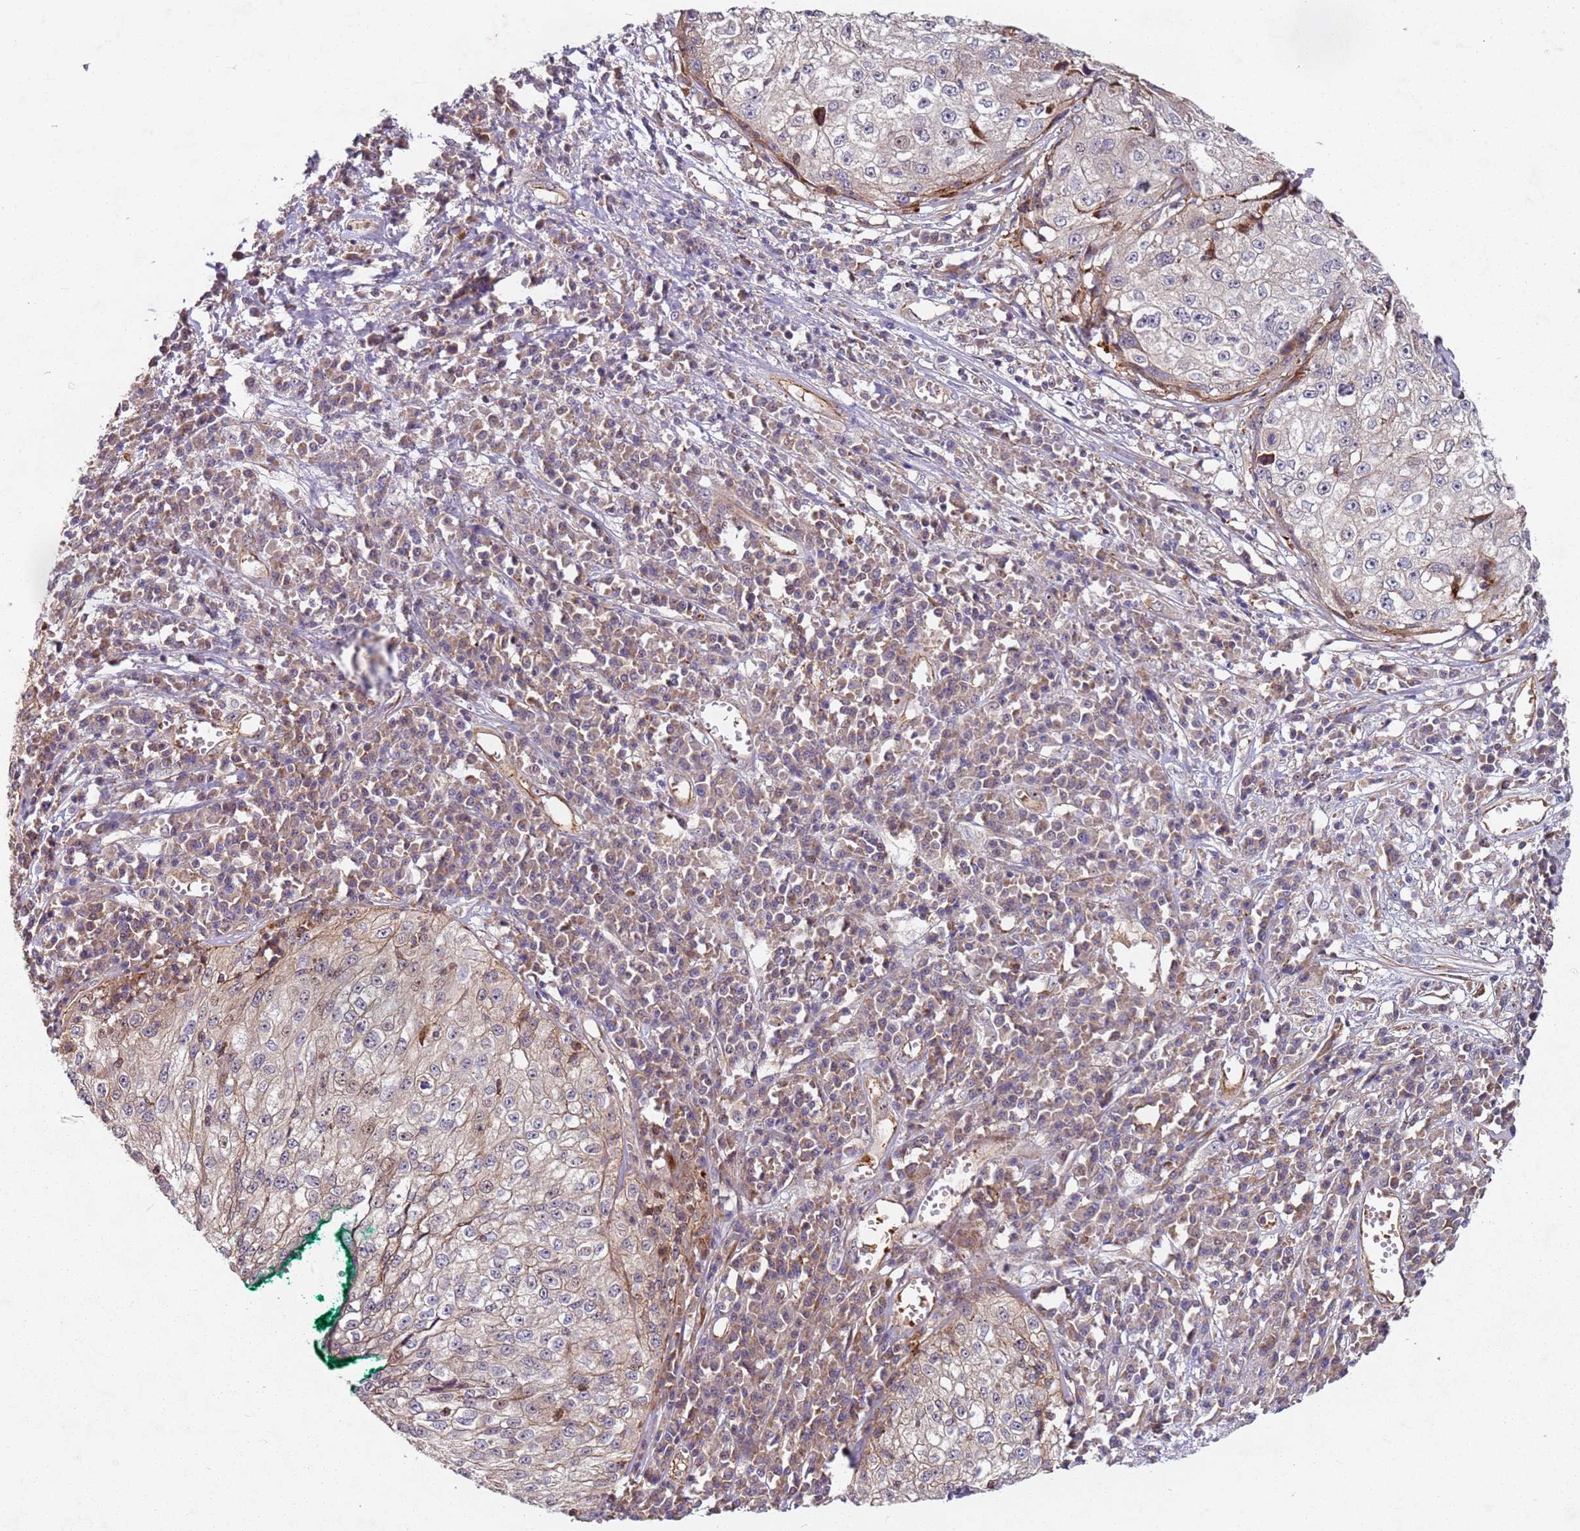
{"staining": {"intensity": "negative", "quantity": "none", "location": "none"}, "tissue": "cervical cancer", "cell_type": "Tumor cells", "image_type": "cancer", "snomed": [{"axis": "morphology", "description": "Squamous cell carcinoma, NOS"}, {"axis": "topography", "description": "Cervix"}], "caption": "Immunohistochemistry (IHC) of squamous cell carcinoma (cervical) exhibits no staining in tumor cells.", "gene": "C2CD4B", "patient": {"sex": "female", "age": 57}}